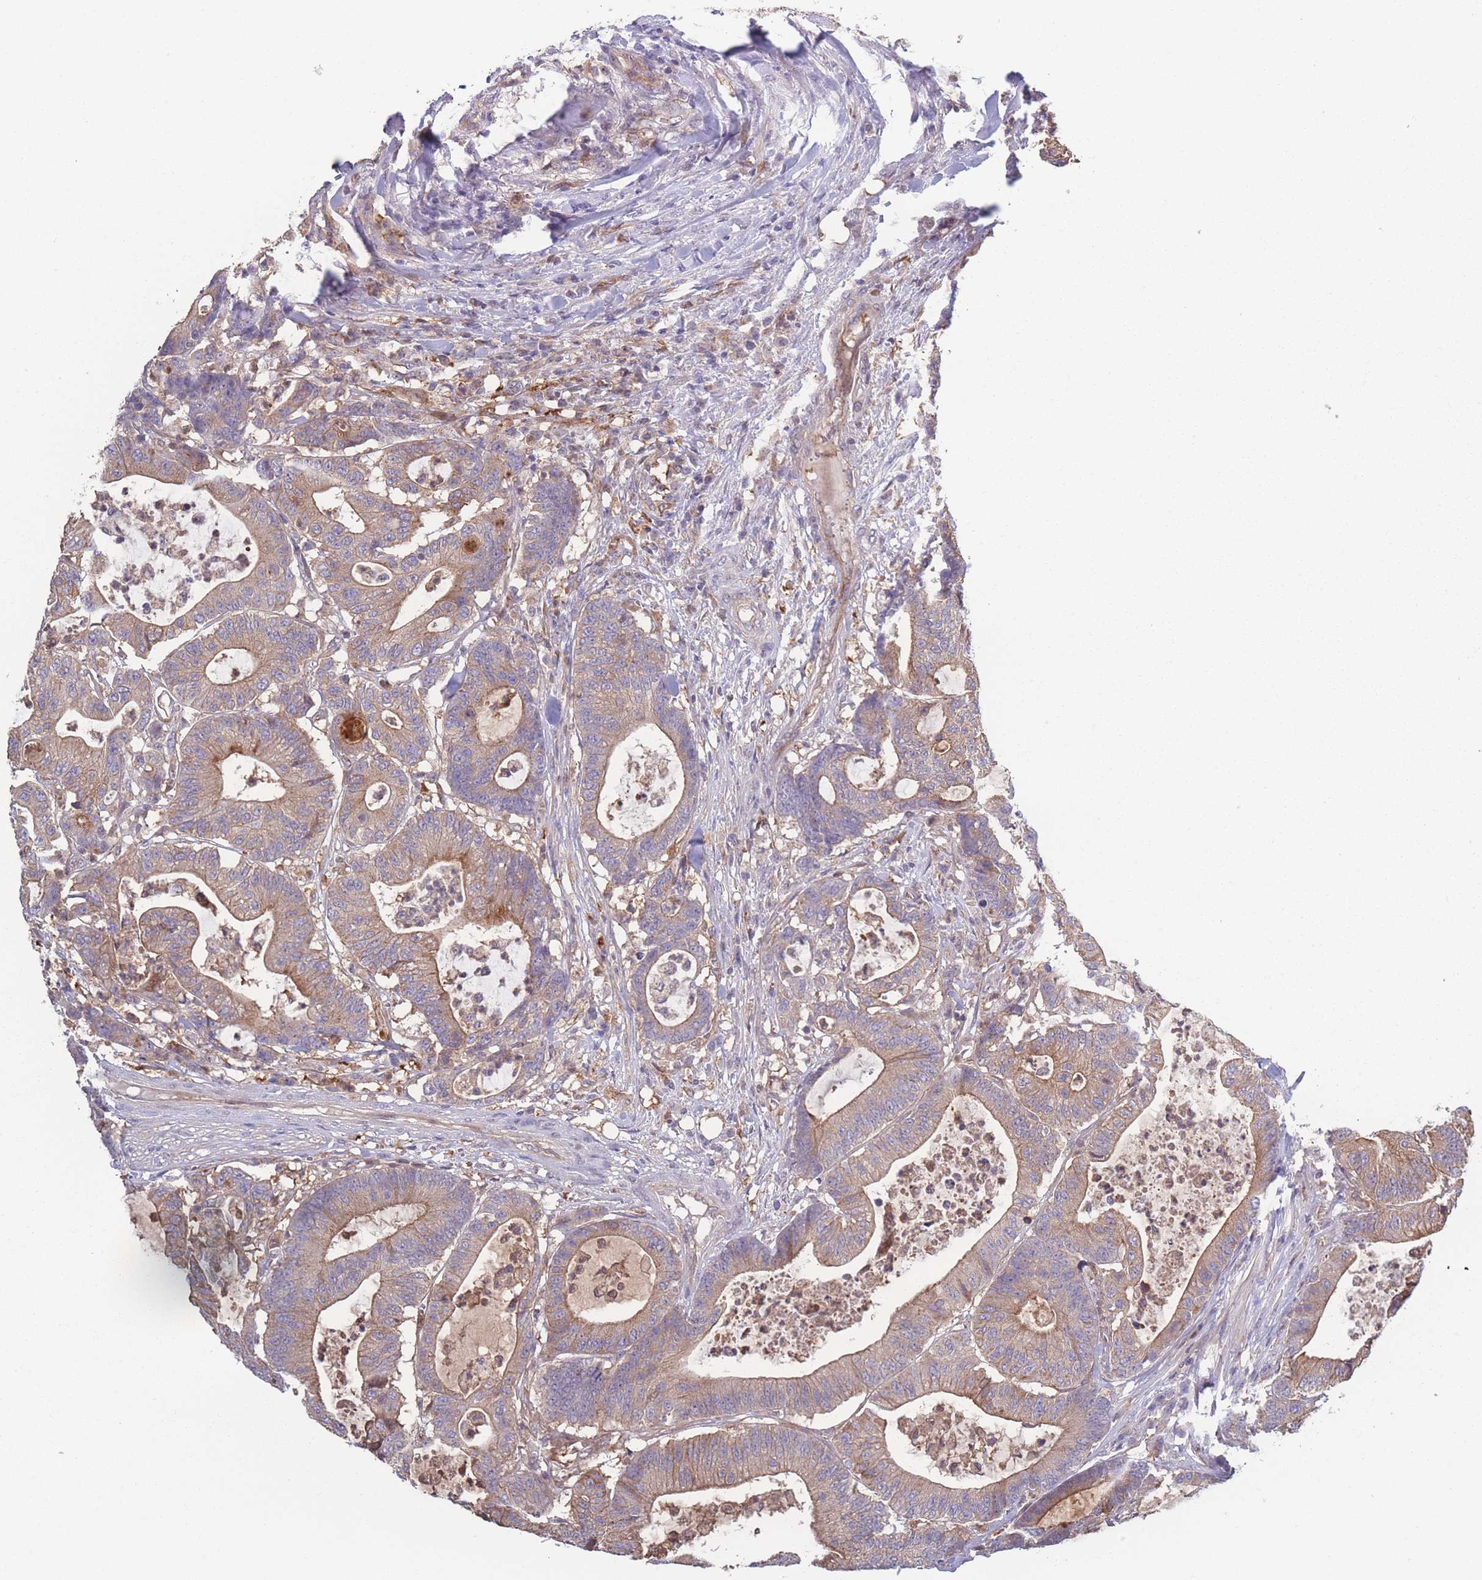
{"staining": {"intensity": "moderate", "quantity": ">75%", "location": "cytoplasmic/membranous"}, "tissue": "colorectal cancer", "cell_type": "Tumor cells", "image_type": "cancer", "snomed": [{"axis": "morphology", "description": "Adenocarcinoma, NOS"}, {"axis": "topography", "description": "Colon"}], "caption": "Immunohistochemical staining of human colorectal adenocarcinoma demonstrates moderate cytoplasmic/membranous protein expression in approximately >75% of tumor cells.", "gene": "STEAP3", "patient": {"sex": "female", "age": 84}}